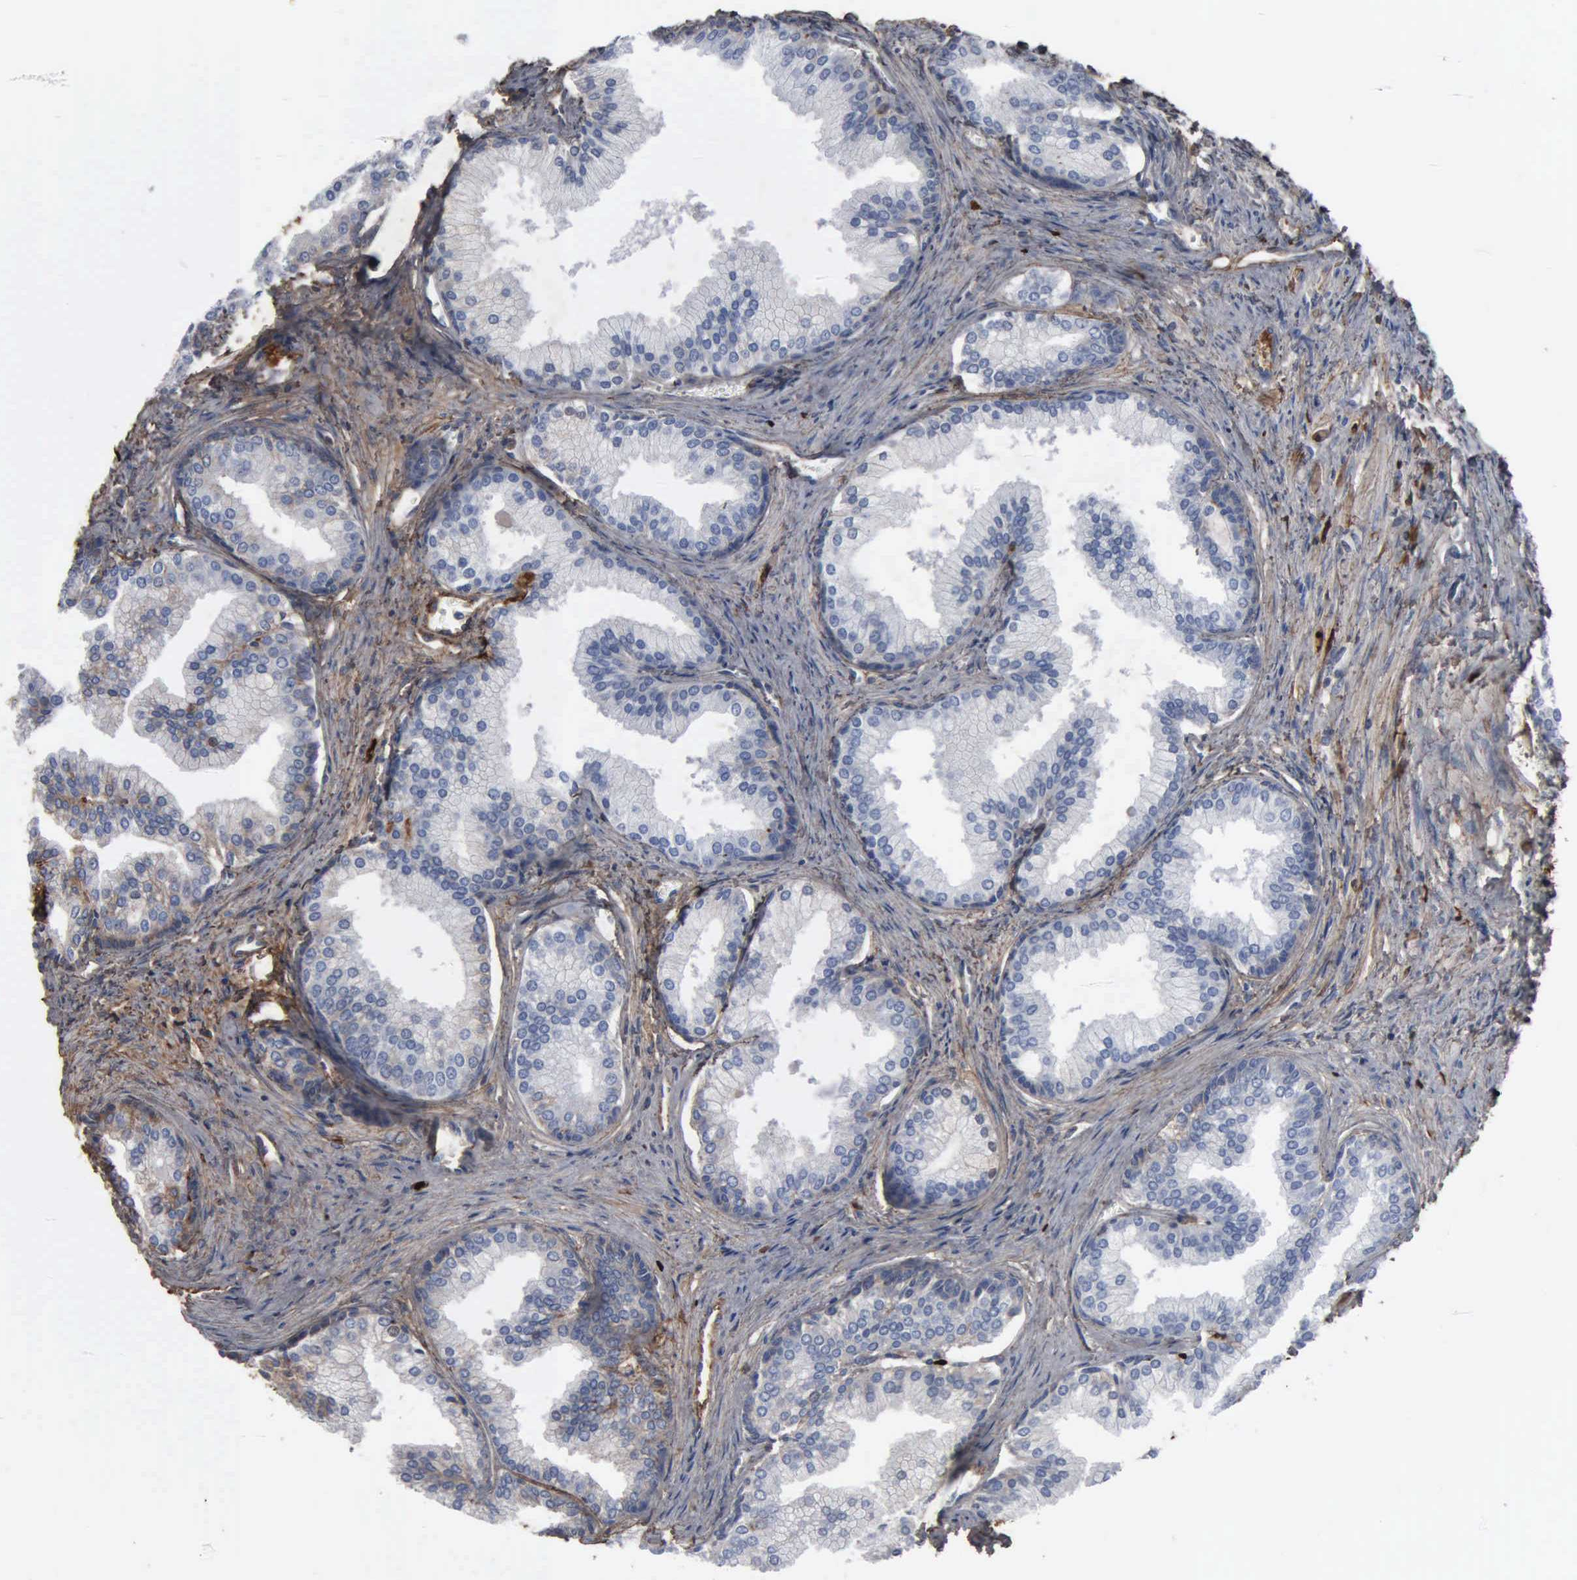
{"staining": {"intensity": "moderate", "quantity": "25%-75%", "location": "cytoplasmic/membranous"}, "tissue": "prostate", "cell_type": "Glandular cells", "image_type": "normal", "snomed": [{"axis": "morphology", "description": "Normal tissue, NOS"}, {"axis": "topography", "description": "Prostate"}], "caption": "Glandular cells demonstrate moderate cytoplasmic/membranous positivity in about 25%-75% of cells in benign prostate.", "gene": "FN1", "patient": {"sex": "male", "age": 68}}